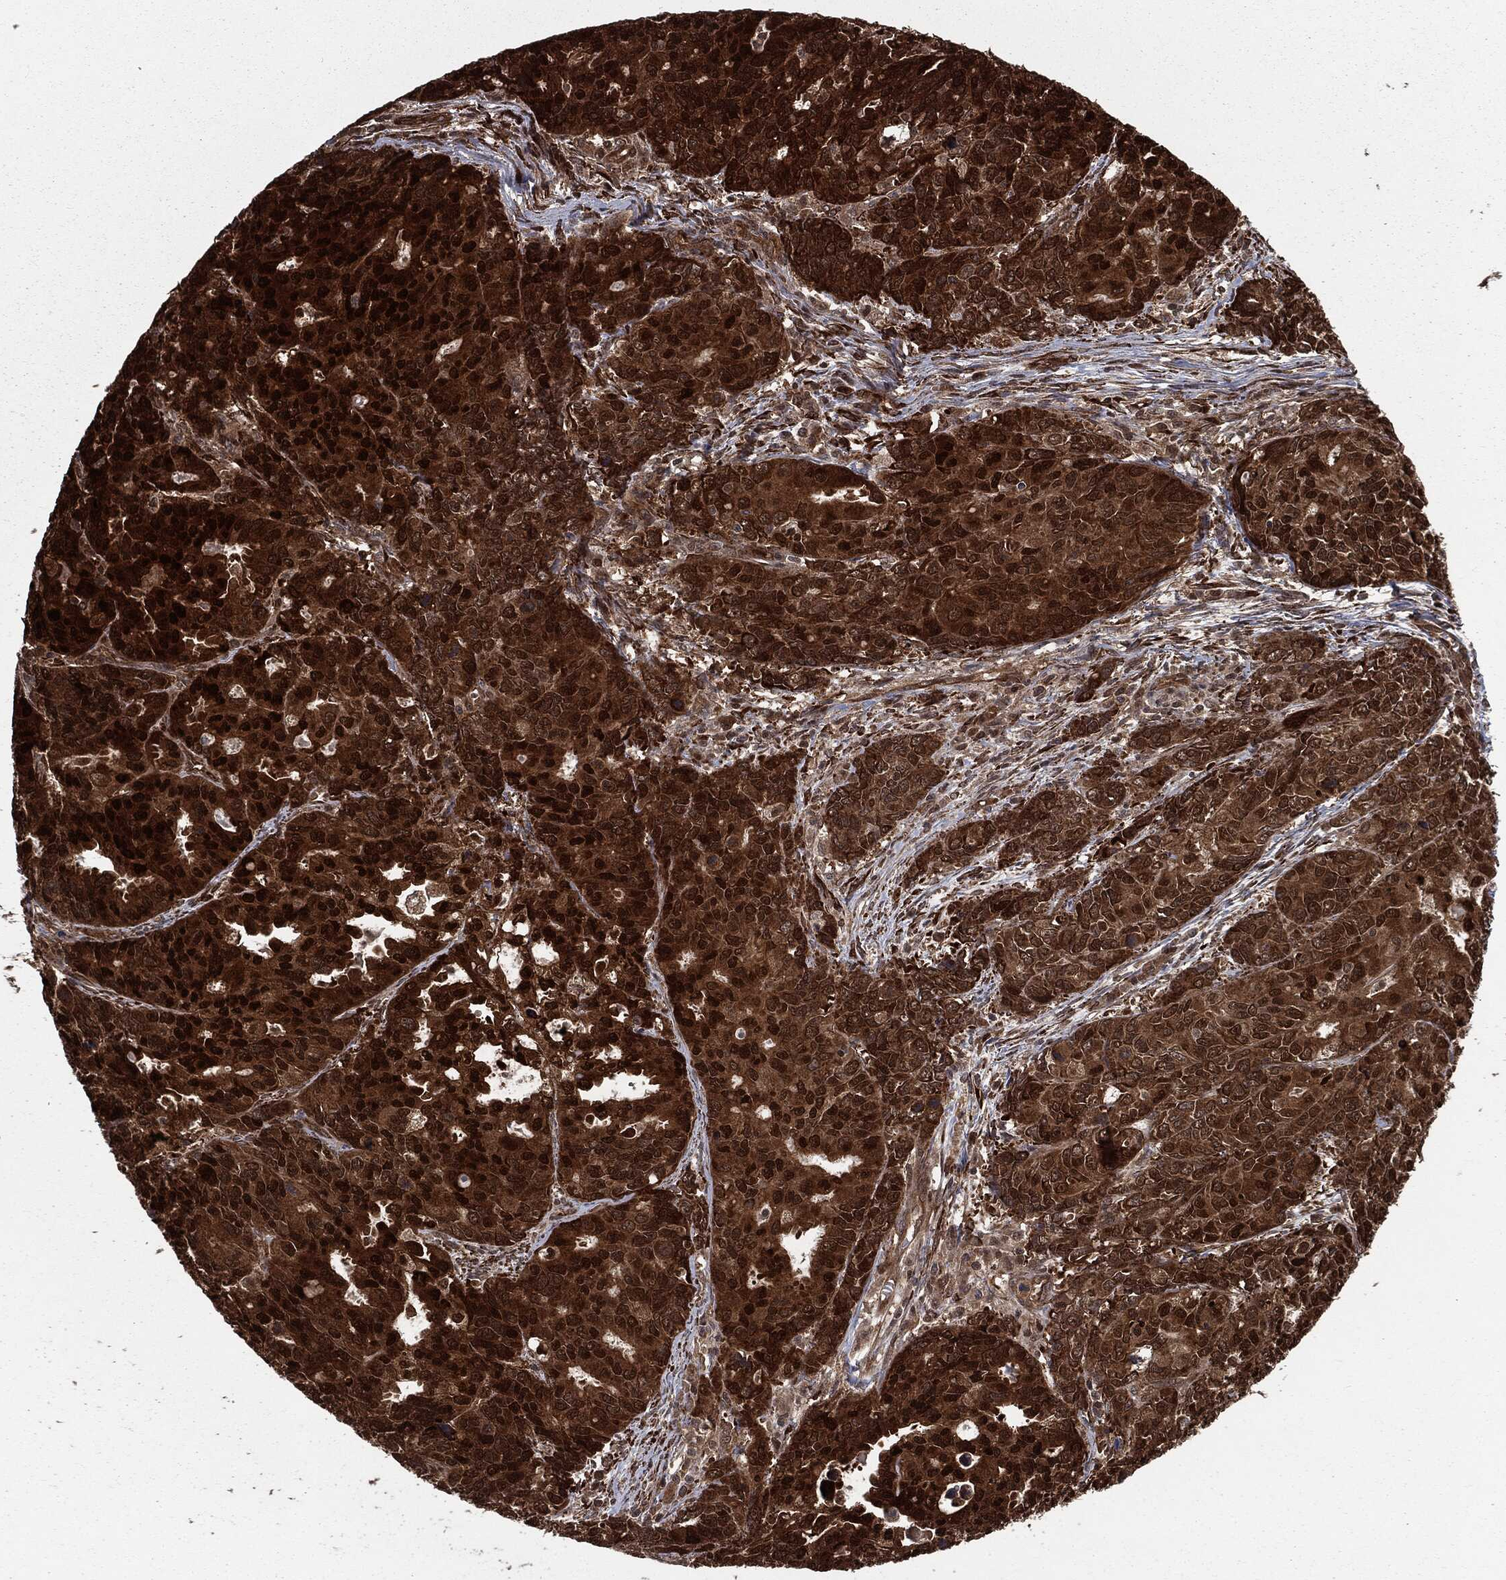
{"staining": {"intensity": "strong", "quantity": ">75%", "location": "cytoplasmic/membranous,nuclear"}, "tissue": "endometrial cancer", "cell_type": "Tumor cells", "image_type": "cancer", "snomed": [{"axis": "morphology", "description": "Adenocarcinoma, NOS"}, {"axis": "topography", "description": "Uterus"}], "caption": "IHC micrograph of neoplastic tissue: human endometrial cancer stained using immunohistochemistry (IHC) demonstrates high levels of strong protein expression localized specifically in the cytoplasmic/membranous and nuclear of tumor cells, appearing as a cytoplasmic/membranous and nuclear brown color.", "gene": "RANBP9", "patient": {"sex": "female", "age": 79}}